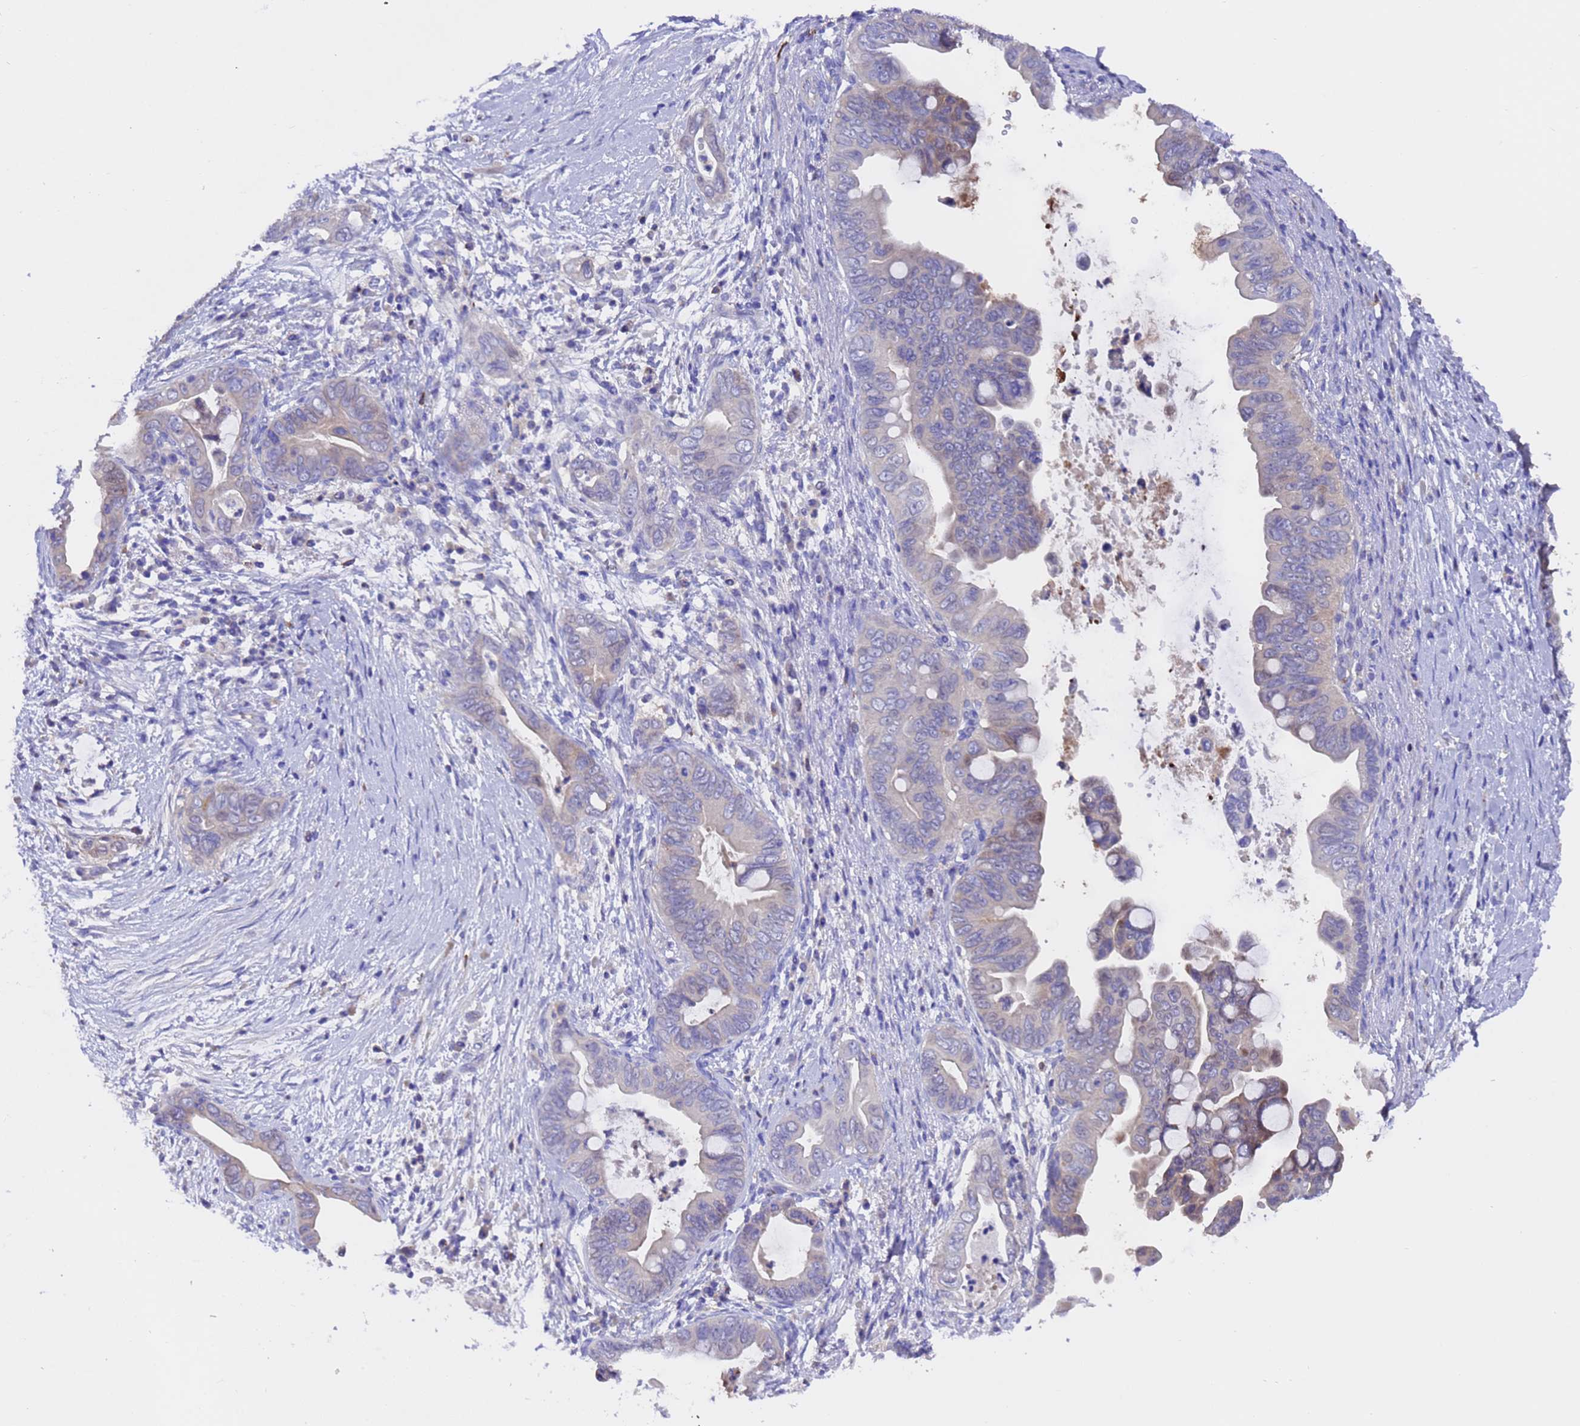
{"staining": {"intensity": "weak", "quantity": "<25%", "location": "cytoplasmic/membranous"}, "tissue": "pancreatic cancer", "cell_type": "Tumor cells", "image_type": "cancer", "snomed": [{"axis": "morphology", "description": "Adenocarcinoma, NOS"}, {"axis": "topography", "description": "Pancreas"}], "caption": "This is an immunohistochemistry (IHC) photomicrograph of human pancreatic cancer (adenocarcinoma). There is no positivity in tumor cells.", "gene": "ELP6", "patient": {"sex": "male", "age": 75}}